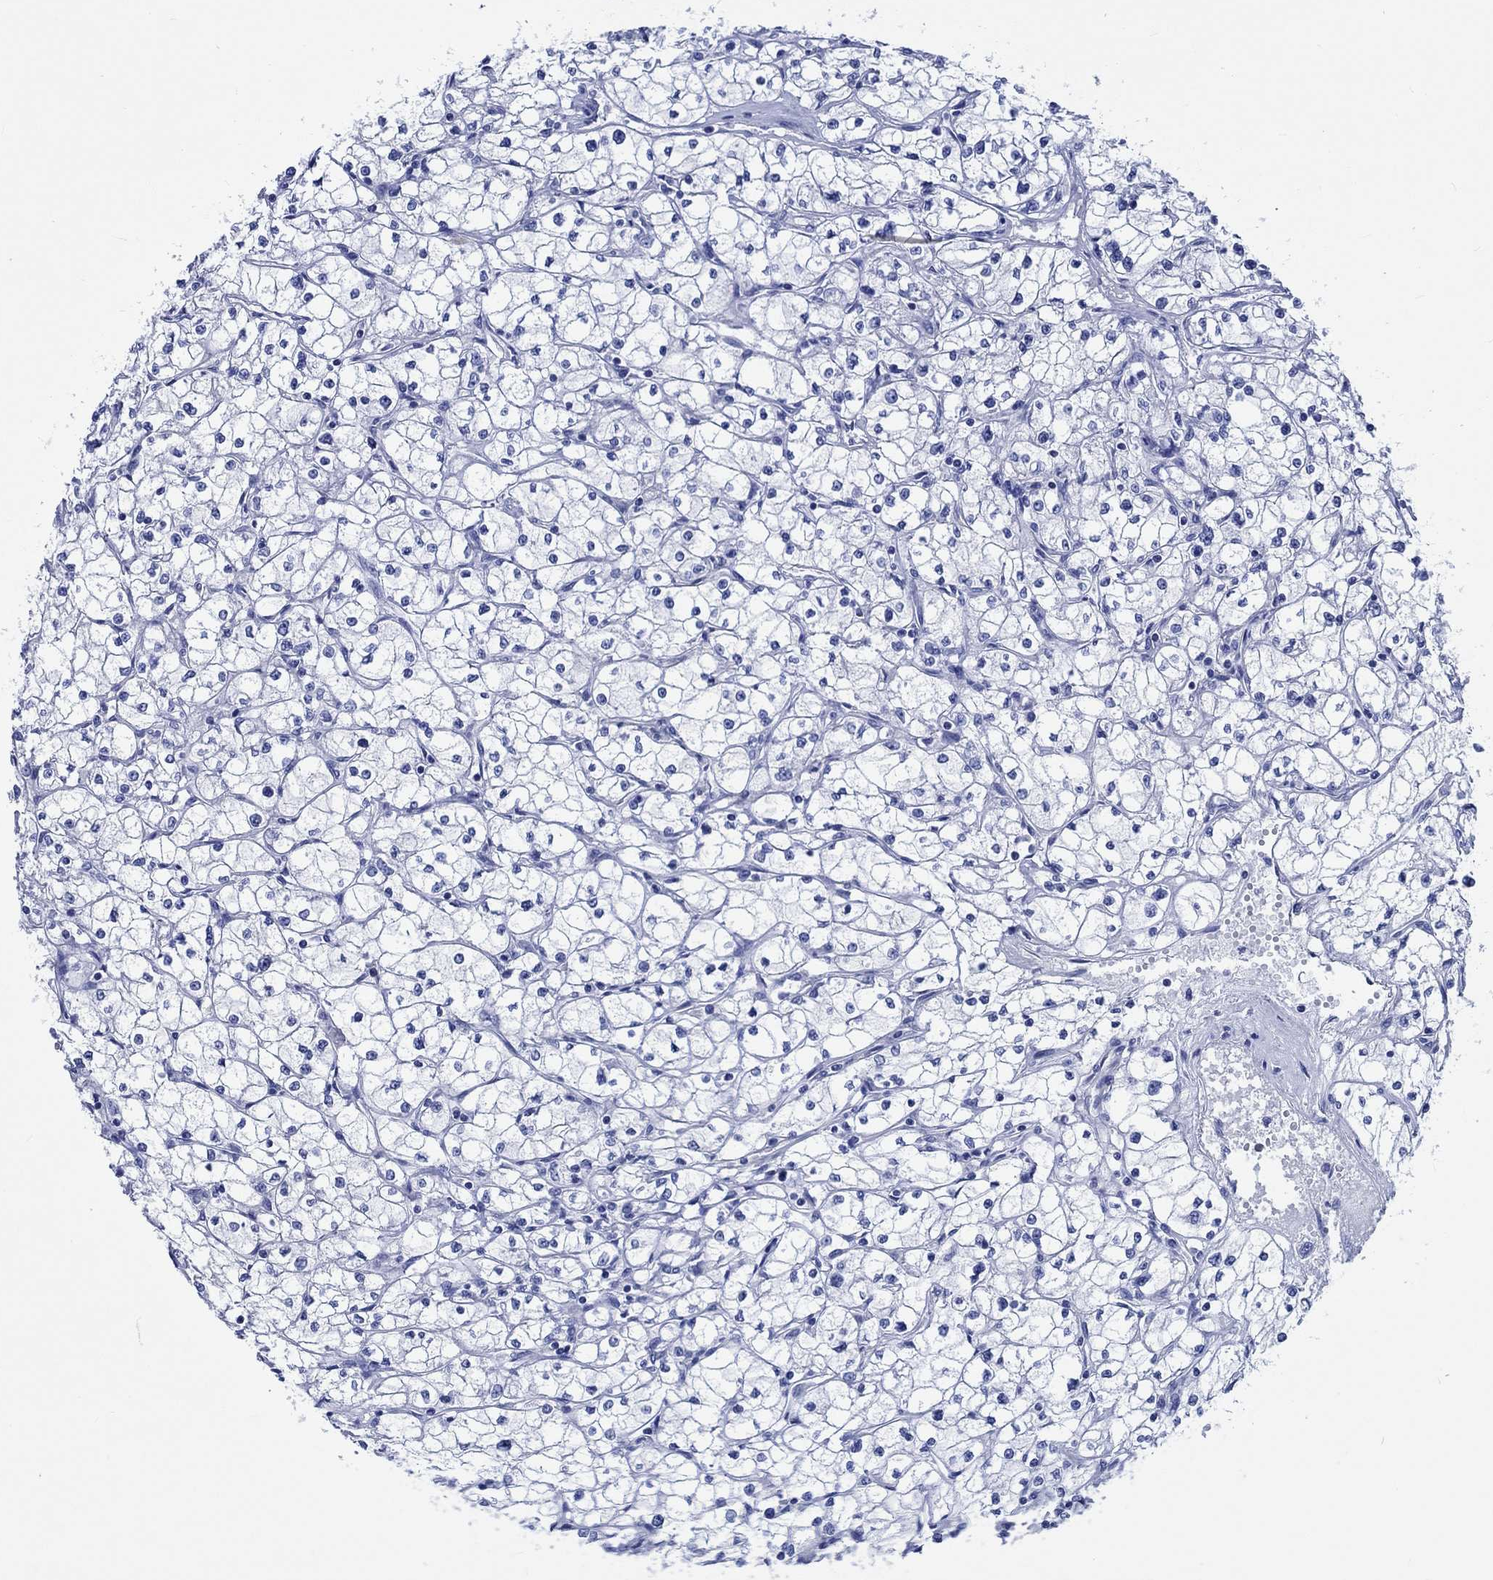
{"staining": {"intensity": "negative", "quantity": "none", "location": "none"}, "tissue": "renal cancer", "cell_type": "Tumor cells", "image_type": "cancer", "snomed": [{"axis": "morphology", "description": "Adenocarcinoma, NOS"}, {"axis": "topography", "description": "Kidney"}], "caption": "Histopathology image shows no significant protein staining in tumor cells of adenocarcinoma (renal). (Stains: DAB IHC with hematoxylin counter stain, Microscopy: brightfield microscopy at high magnification).", "gene": "PTPRN2", "patient": {"sex": "male", "age": 67}}